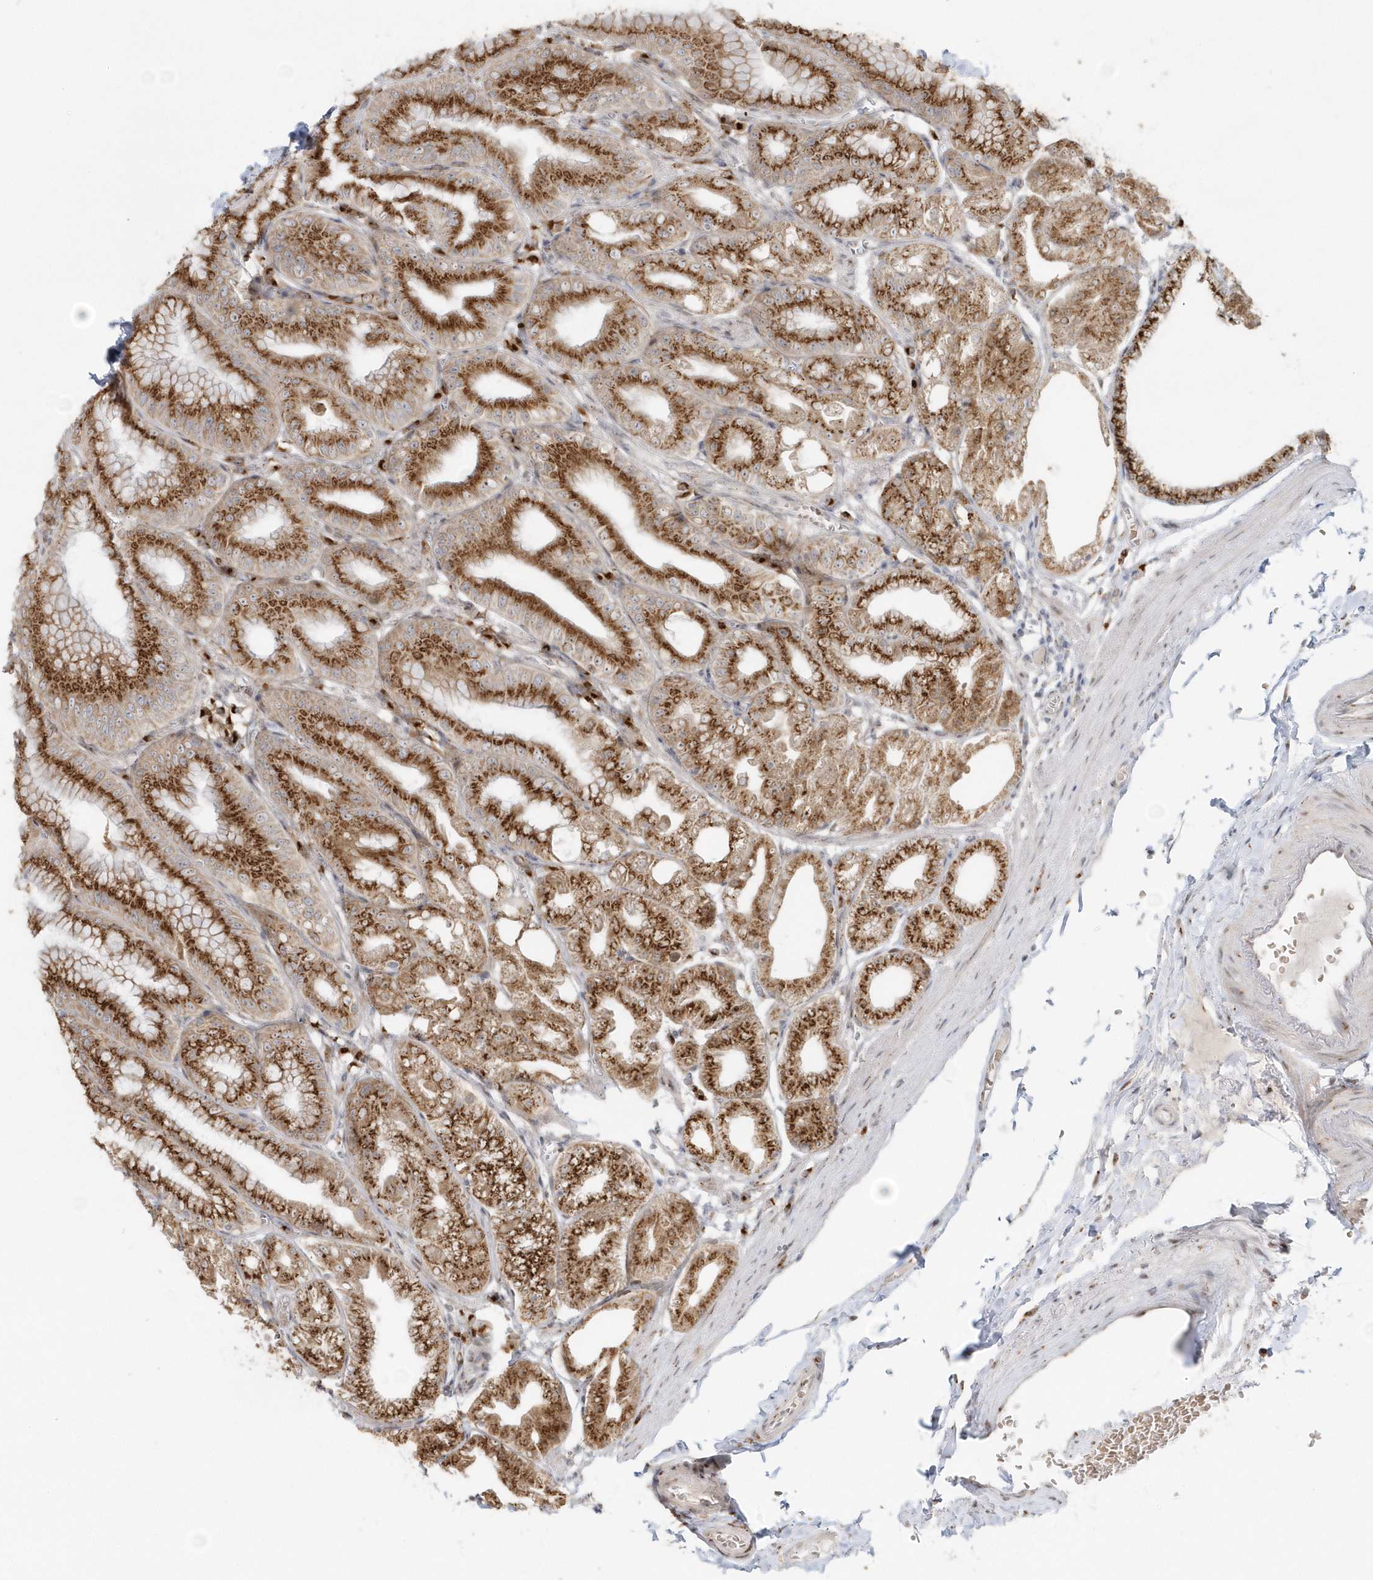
{"staining": {"intensity": "strong", "quantity": ">75%", "location": "cytoplasmic/membranous"}, "tissue": "stomach", "cell_type": "Glandular cells", "image_type": "normal", "snomed": [{"axis": "morphology", "description": "Normal tissue, NOS"}, {"axis": "topography", "description": "Stomach, lower"}], "caption": "This histopathology image exhibits IHC staining of normal human stomach, with high strong cytoplasmic/membranous expression in about >75% of glandular cells.", "gene": "DHFR", "patient": {"sex": "male", "age": 71}}